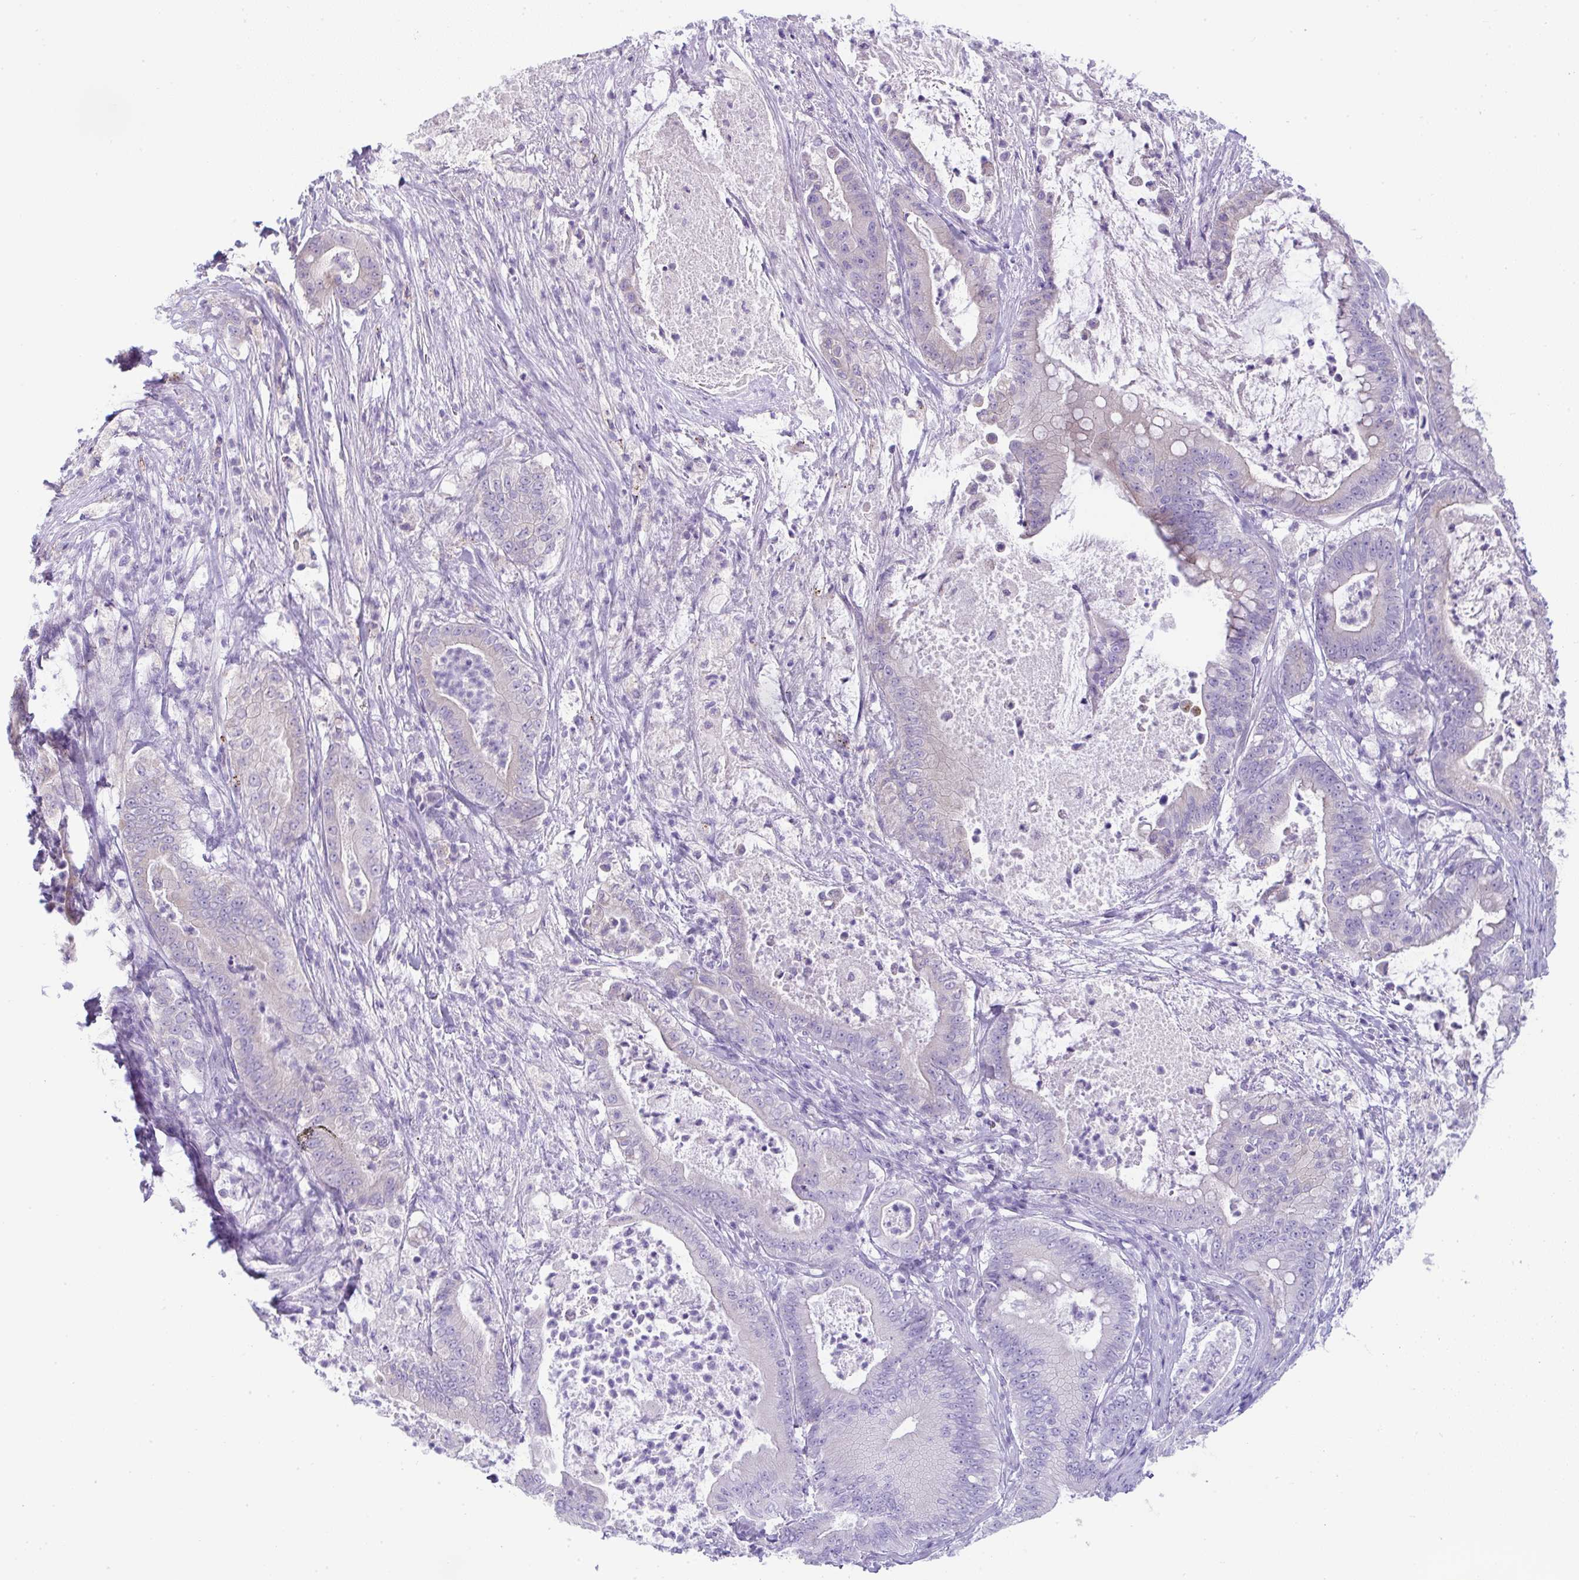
{"staining": {"intensity": "weak", "quantity": "<25%", "location": "cytoplasmic/membranous"}, "tissue": "pancreatic cancer", "cell_type": "Tumor cells", "image_type": "cancer", "snomed": [{"axis": "morphology", "description": "Adenocarcinoma, NOS"}, {"axis": "topography", "description": "Pancreas"}], "caption": "There is no significant staining in tumor cells of adenocarcinoma (pancreatic).", "gene": "PLA2G12B", "patient": {"sex": "male", "age": 71}}